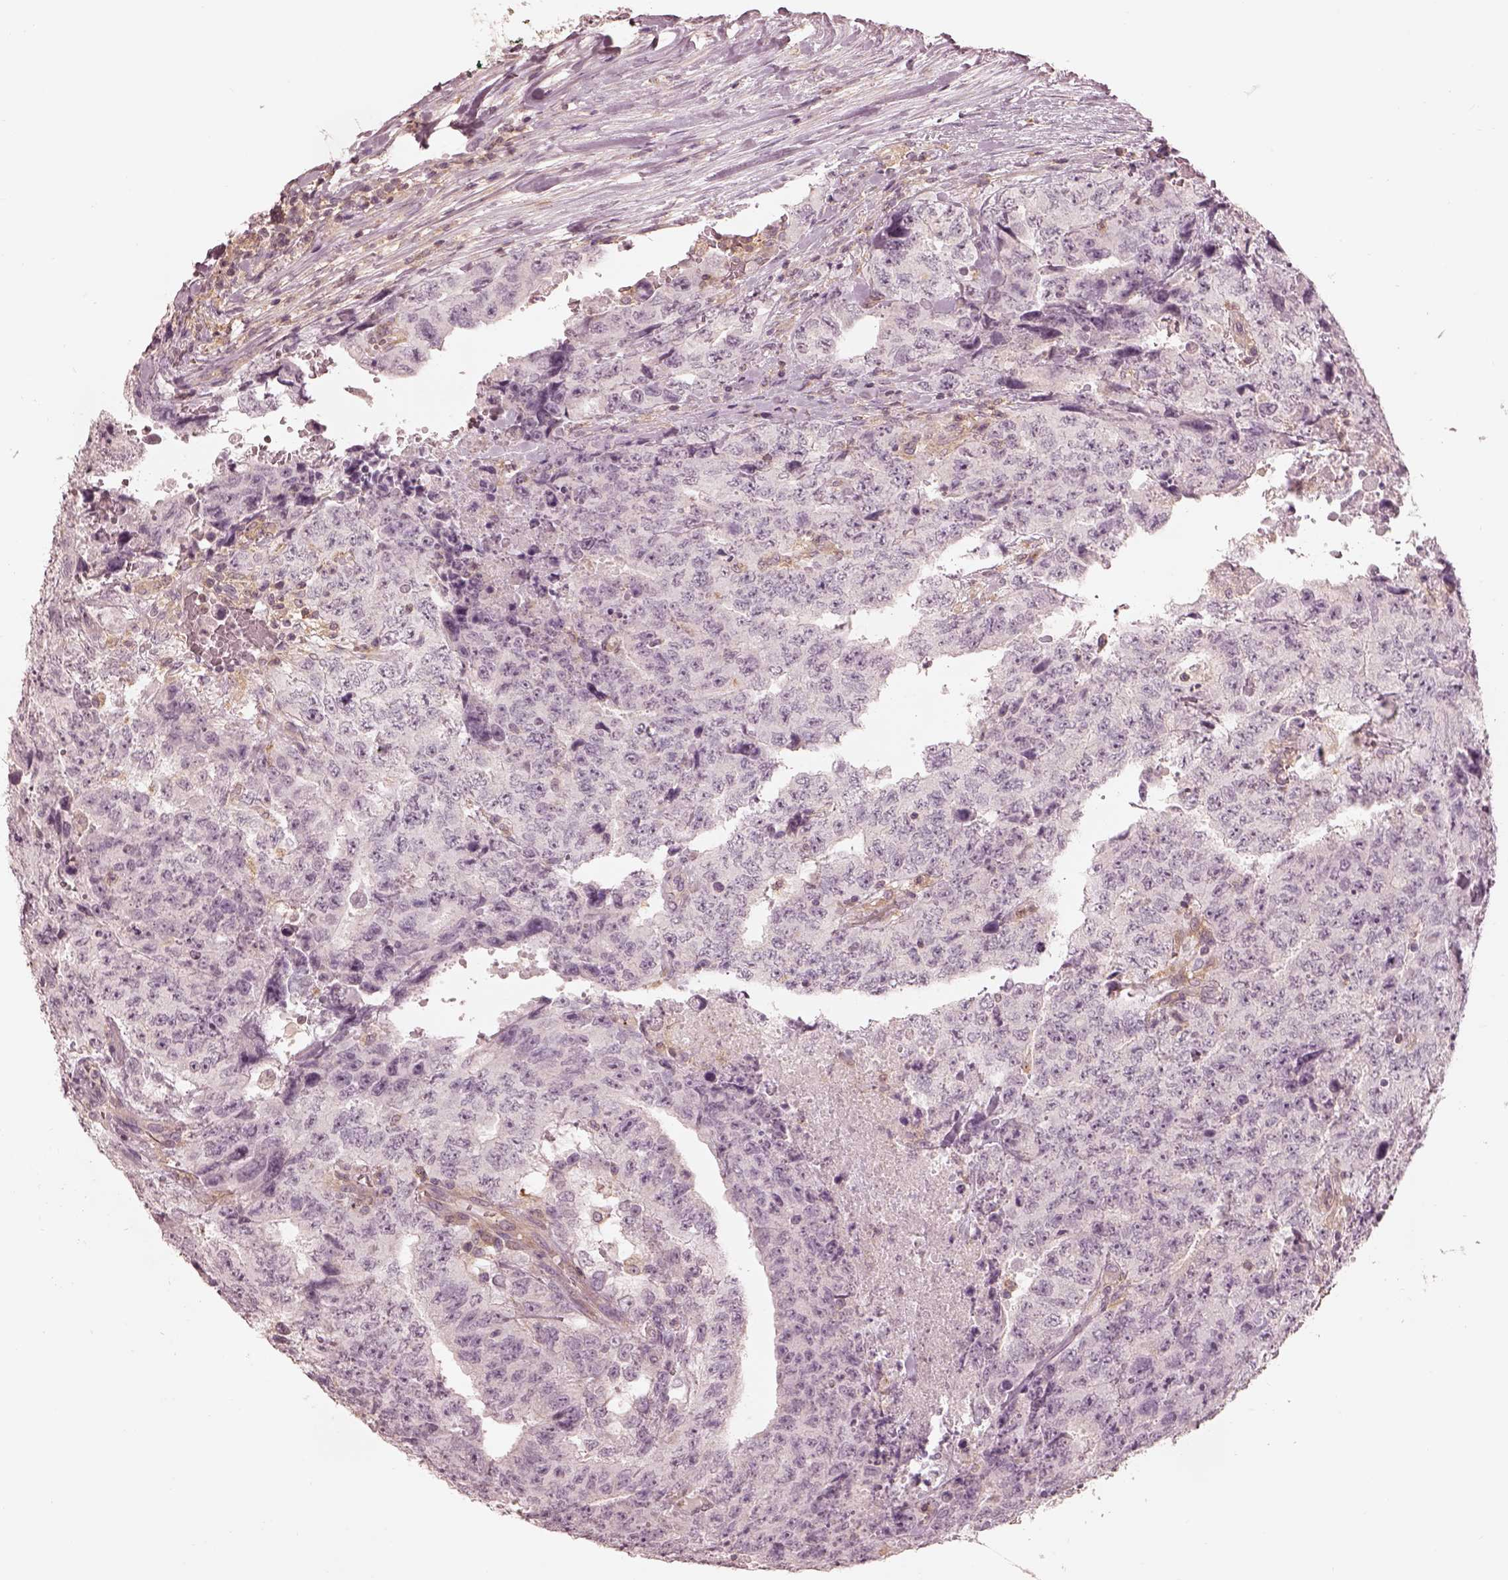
{"staining": {"intensity": "negative", "quantity": "none", "location": "none"}, "tissue": "testis cancer", "cell_type": "Tumor cells", "image_type": "cancer", "snomed": [{"axis": "morphology", "description": "Carcinoma, Embryonal, NOS"}, {"axis": "topography", "description": "Testis"}], "caption": "DAB immunohistochemical staining of embryonal carcinoma (testis) demonstrates no significant staining in tumor cells.", "gene": "PRKACG", "patient": {"sex": "male", "age": 24}}